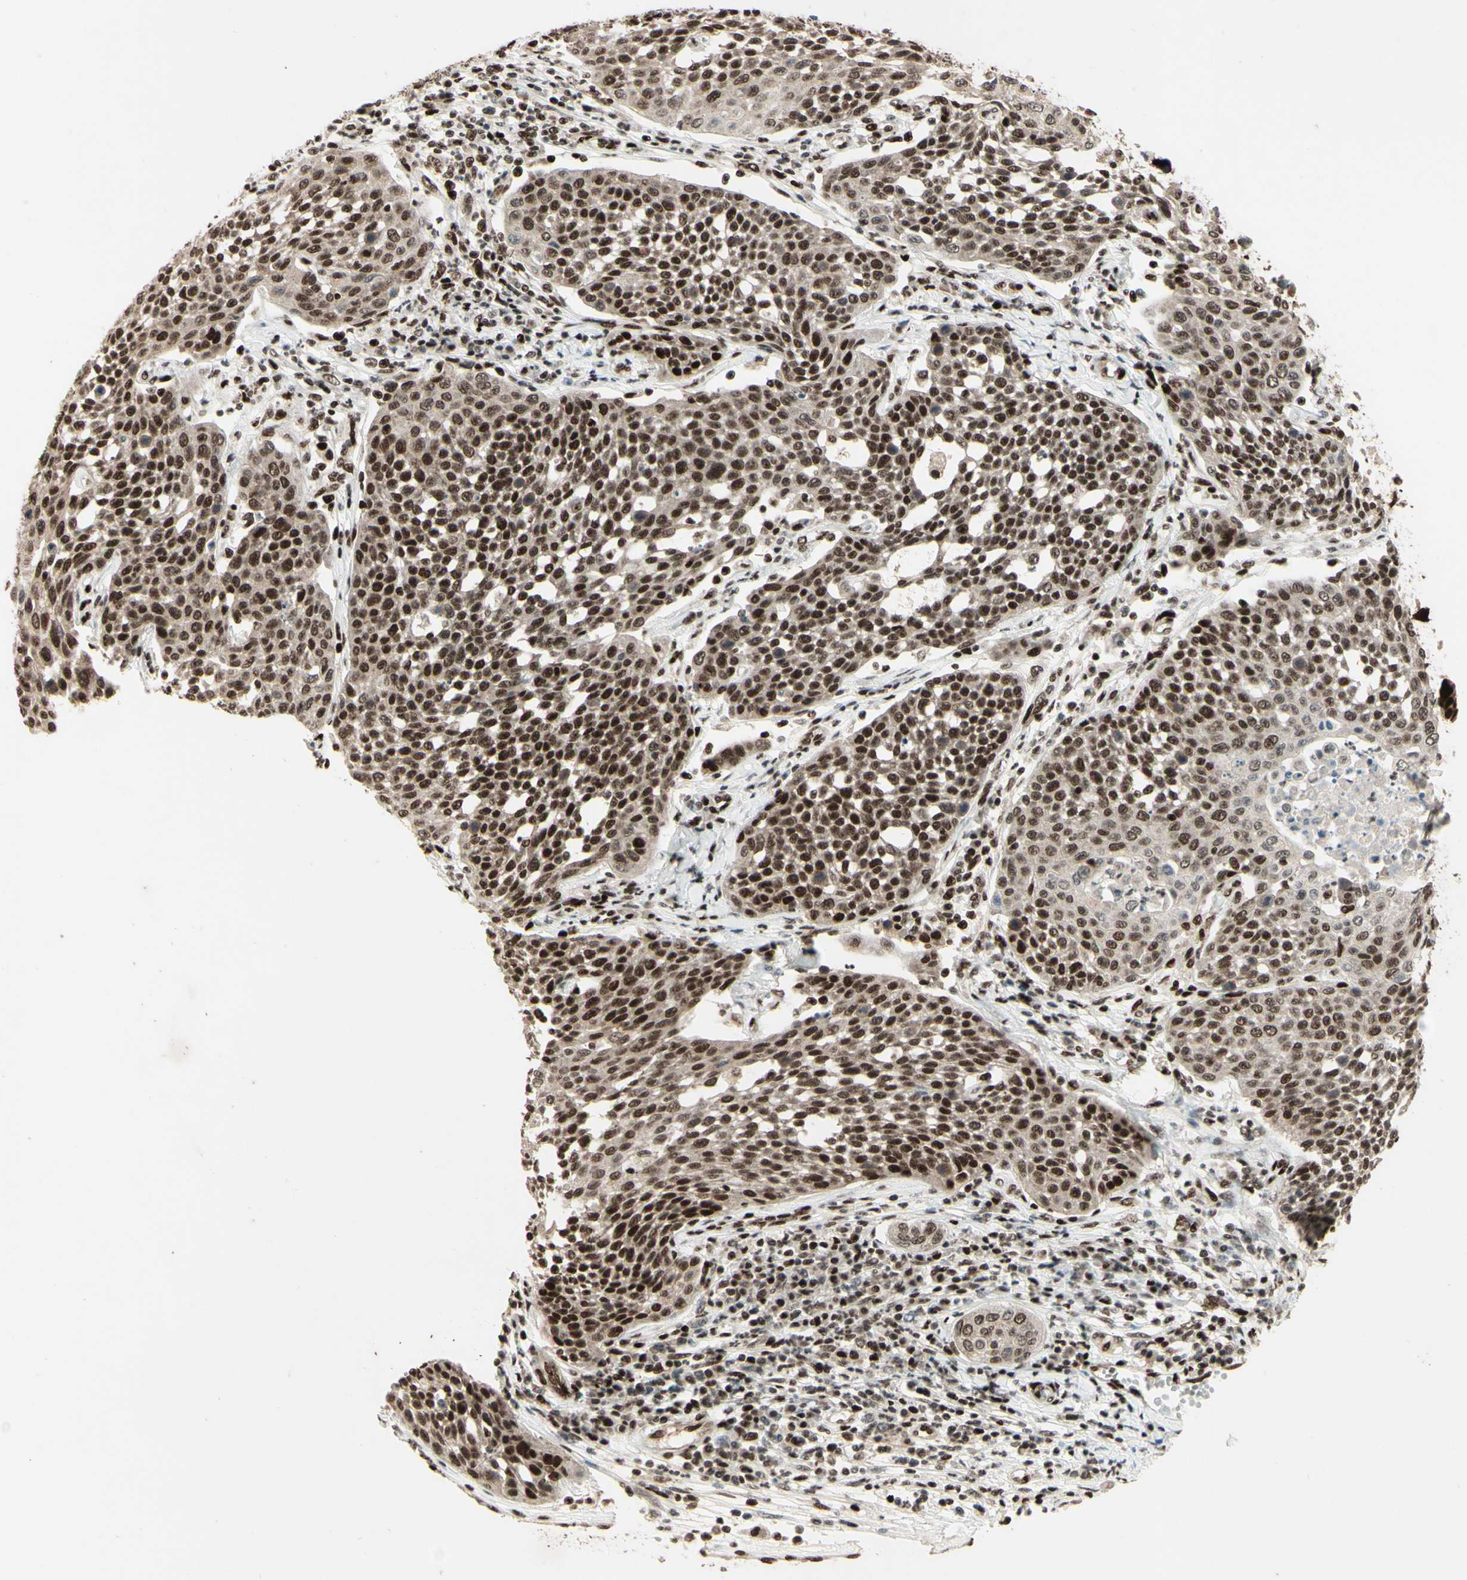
{"staining": {"intensity": "strong", "quantity": ">75%", "location": "nuclear"}, "tissue": "cervical cancer", "cell_type": "Tumor cells", "image_type": "cancer", "snomed": [{"axis": "morphology", "description": "Squamous cell carcinoma, NOS"}, {"axis": "topography", "description": "Cervix"}], "caption": "An image of human cervical cancer (squamous cell carcinoma) stained for a protein reveals strong nuclear brown staining in tumor cells.", "gene": "NR3C1", "patient": {"sex": "female", "age": 34}}